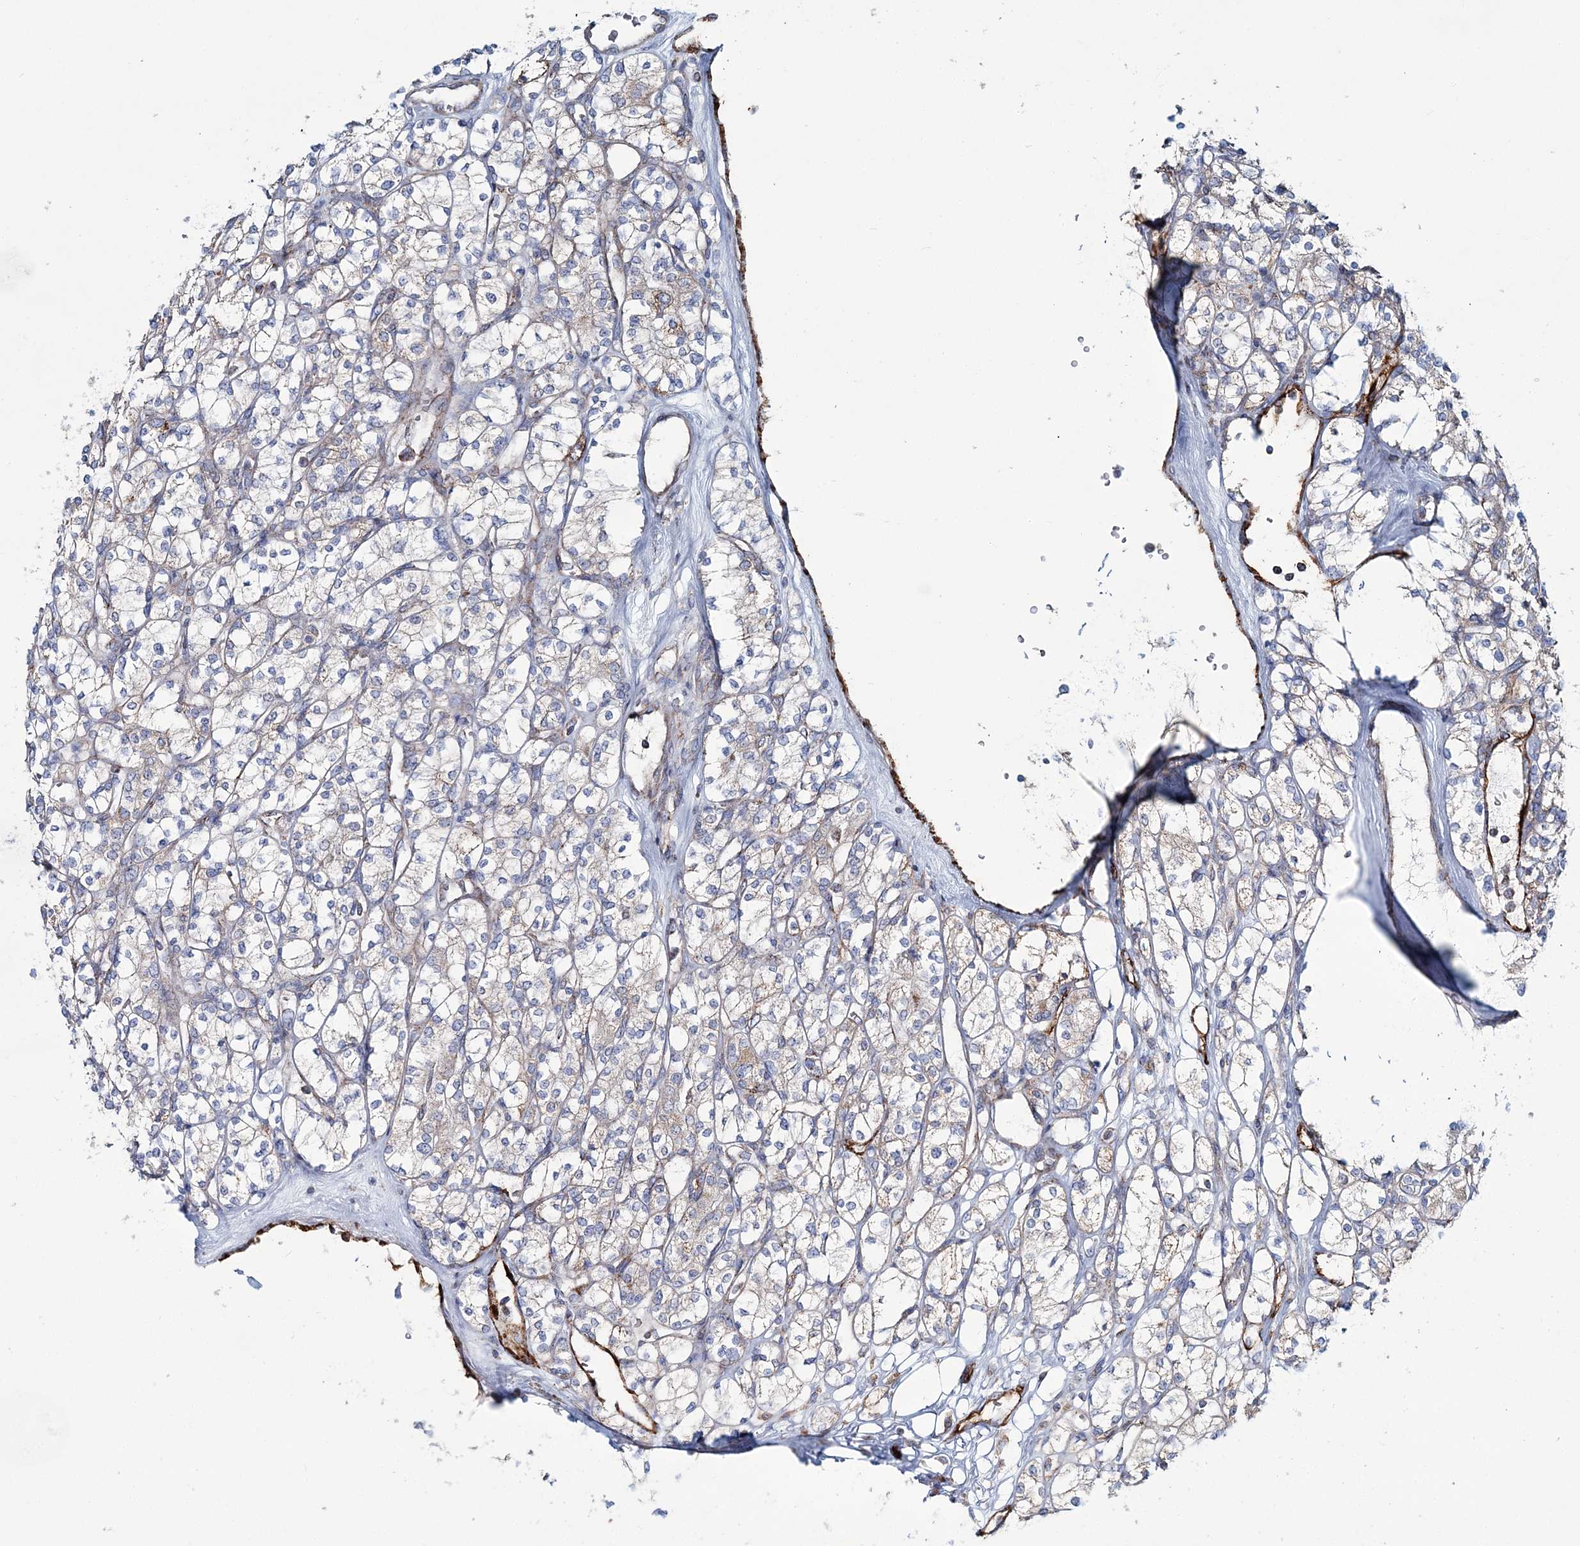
{"staining": {"intensity": "weak", "quantity": "<25%", "location": "cytoplasmic/membranous"}, "tissue": "renal cancer", "cell_type": "Tumor cells", "image_type": "cancer", "snomed": [{"axis": "morphology", "description": "Adenocarcinoma, NOS"}, {"axis": "topography", "description": "Kidney"}], "caption": "DAB (3,3'-diaminobenzidine) immunohistochemical staining of renal cancer exhibits no significant positivity in tumor cells.", "gene": "ARHGAP6", "patient": {"sex": "male", "age": 77}}